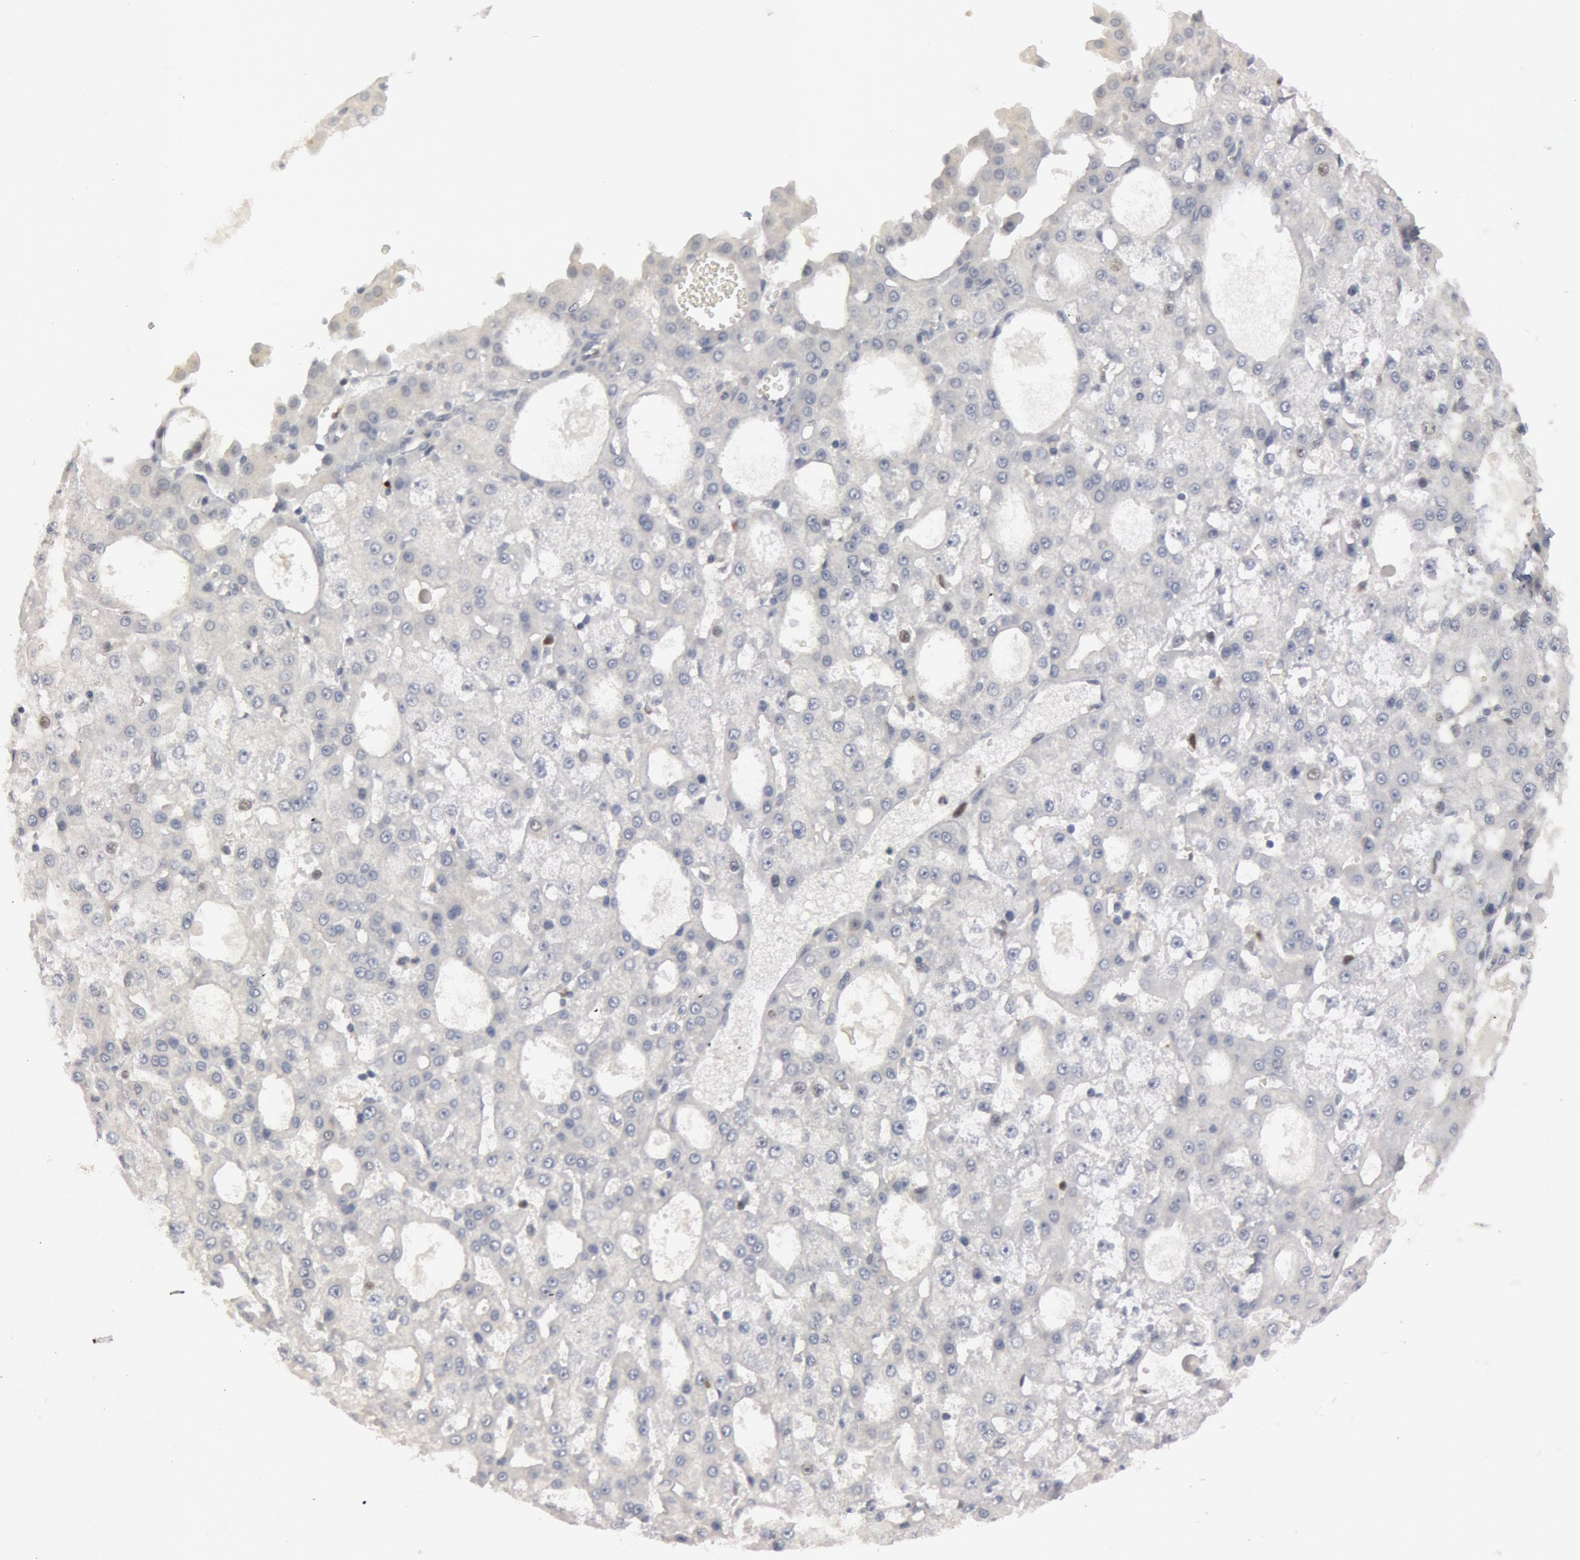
{"staining": {"intensity": "negative", "quantity": "none", "location": "none"}, "tissue": "liver cancer", "cell_type": "Tumor cells", "image_type": "cancer", "snomed": [{"axis": "morphology", "description": "Carcinoma, Hepatocellular, NOS"}, {"axis": "topography", "description": "Liver"}], "caption": "High magnification brightfield microscopy of liver cancer stained with DAB (brown) and counterstained with hematoxylin (blue): tumor cells show no significant staining.", "gene": "WDHD1", "patient": {"sex": "male", "age": 47}}